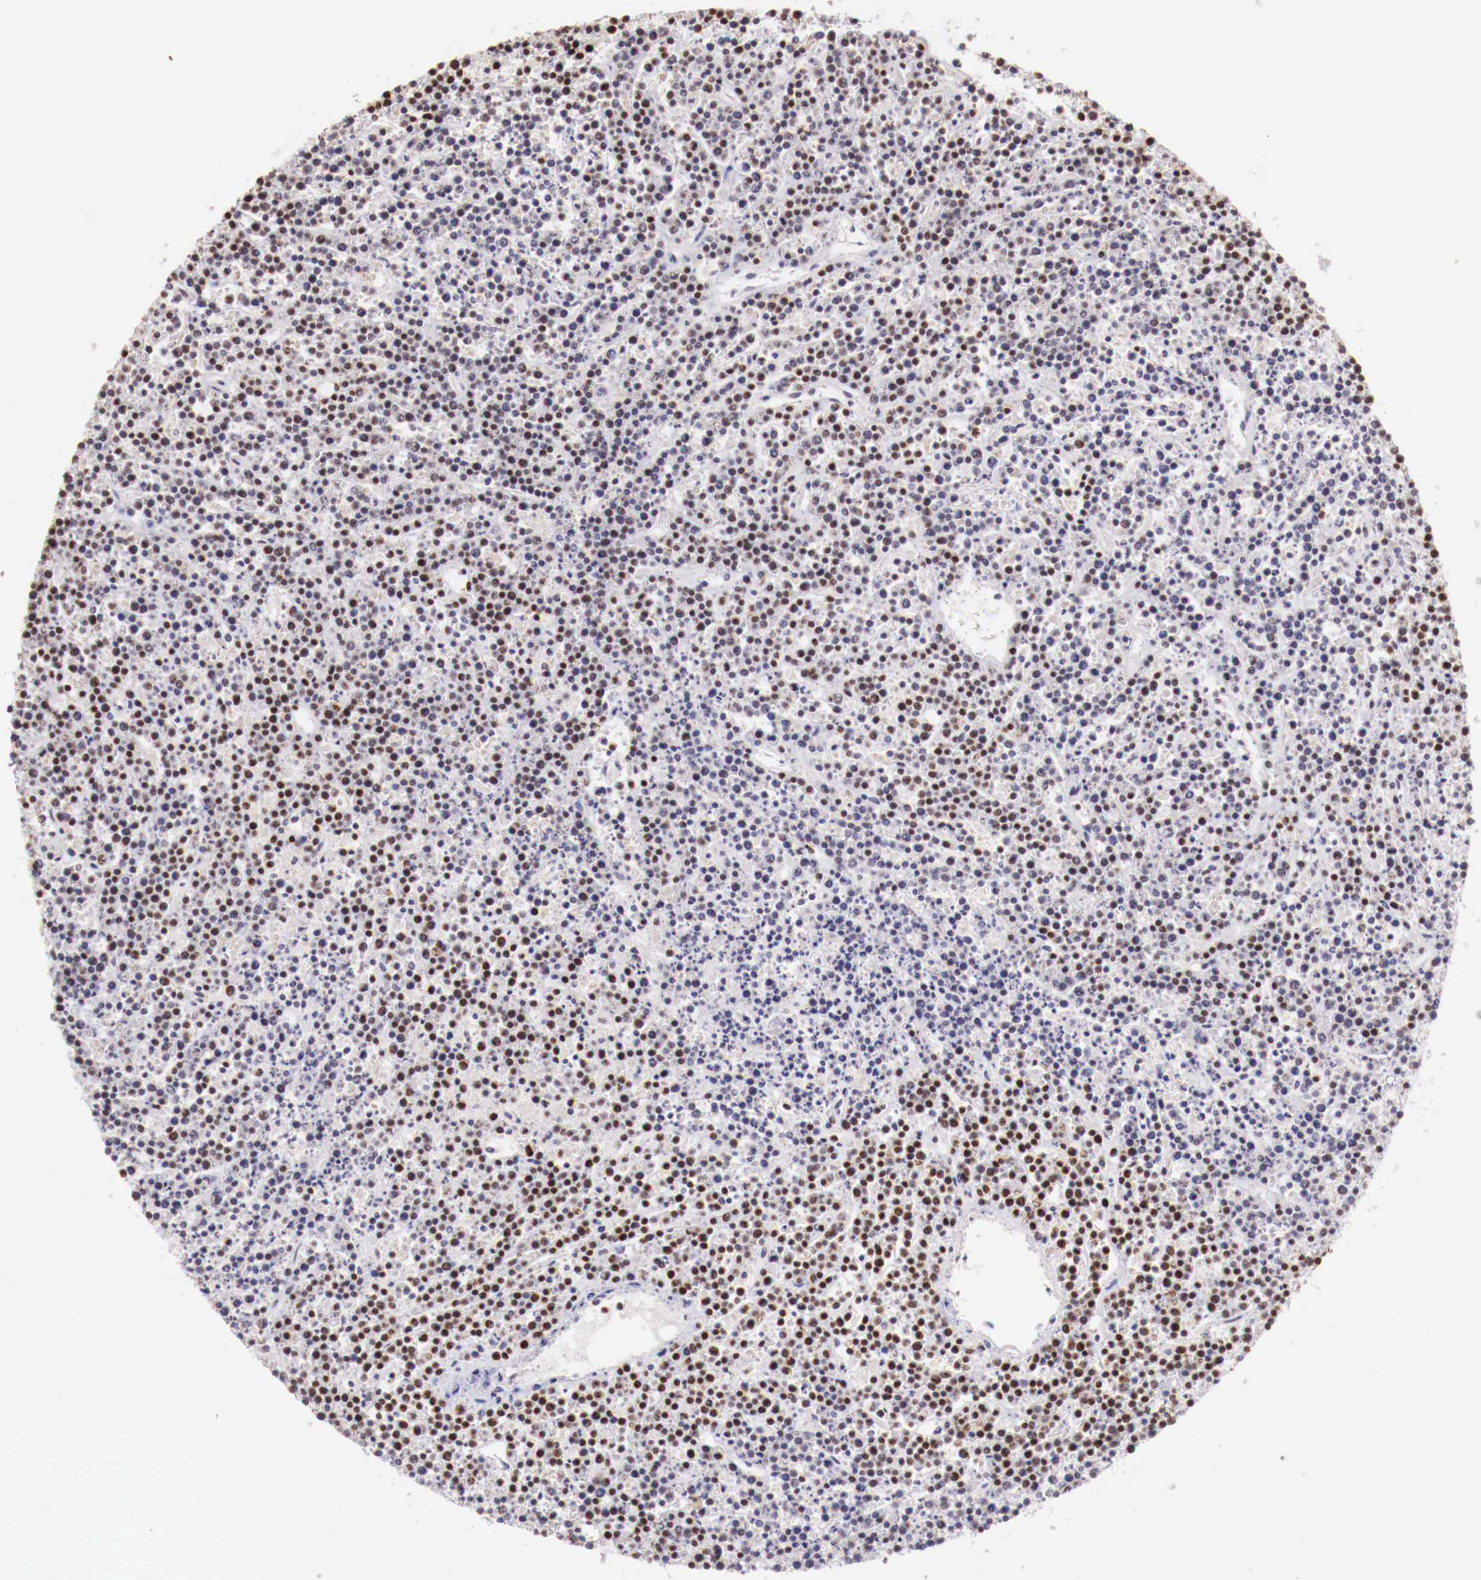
{"staining": {"intensity": "weak", "quantity": "25%-75%", "location": "nuclear"}, "tissue": "lymphoma", "cell_type": "Tumor cells", "image_type": "cancer", "snomed": [{"axis": "morphology", "description": "Malignant lymphoma, non-Hodgkin's type, High grade"}, {"axis": "topography", "description": "Ovary"}], "caption": "Human lymphoma stained with a brown dye displays weak nuclear positive positivity in approximately 25%-75% of tumor cells.", "gene": "SP1", "patient": {"sex": "female", "age": 56}}